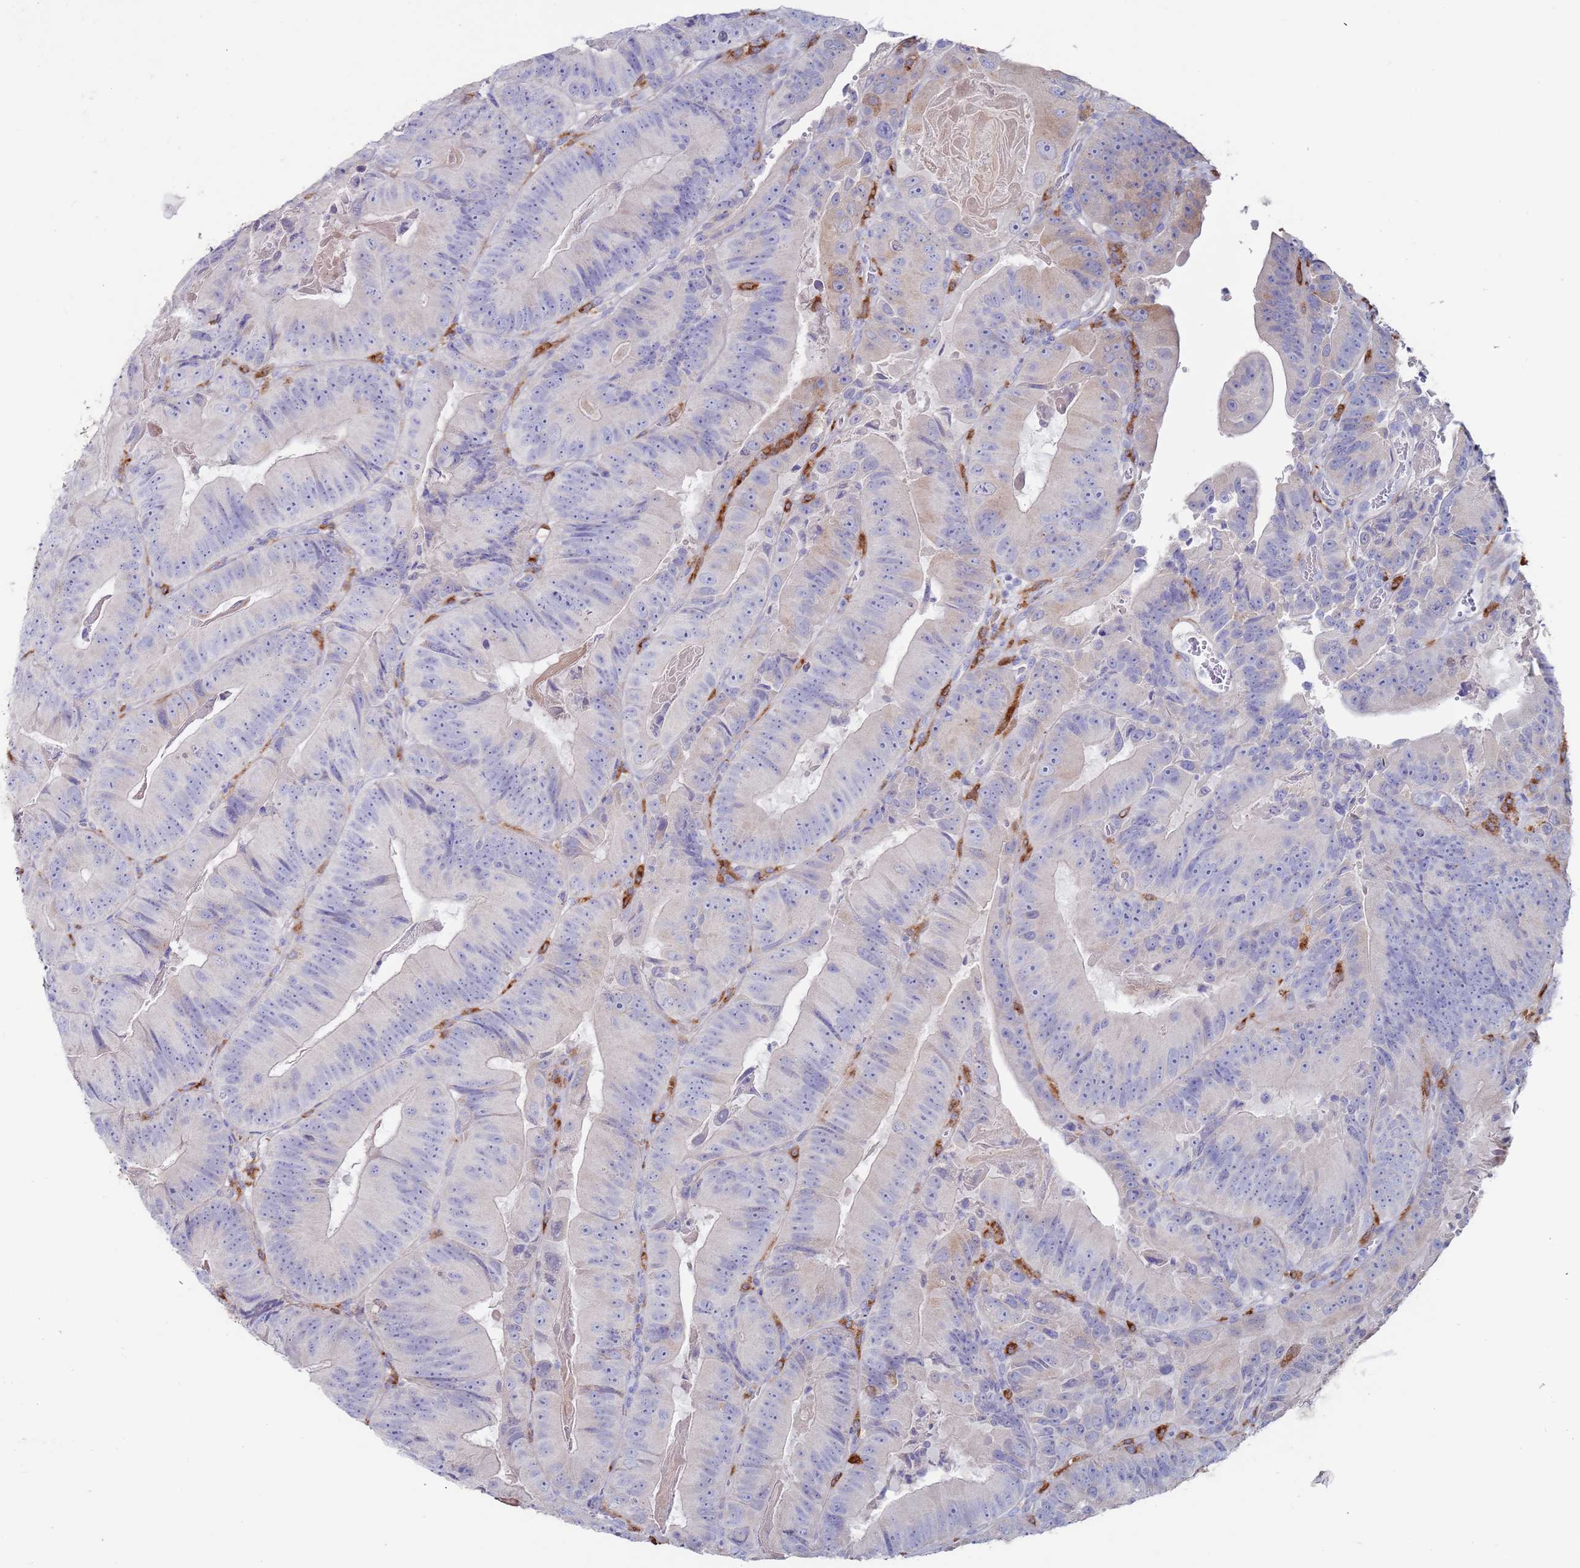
{"staining": {"intensity": "weak", "quantity": "<25%", "location": "cytoplasmic/membranous"}, "tissue": "colorectal cancer", "cell_type": "Tumor cells", "image_type": "cancer", "snomed": [{"axis": "morphology", "description": "Adenocarcinoma, NOS"}, {"axis": "topography", "description": "Colon"}], "caption": "Immunohistochemical staining of colorectal cancer (adenocarcinoma) displays no significant positivity in tumor cells. (Stains: DAB (3,3'-diaminobenzidine) immunohistochemistry (IHC) with hematoxylin counter stain, Microscopy: brightfield microscopy at high magnification).", "gene": "GREB1L", "patient": {"sex": "female", "age": 86}}